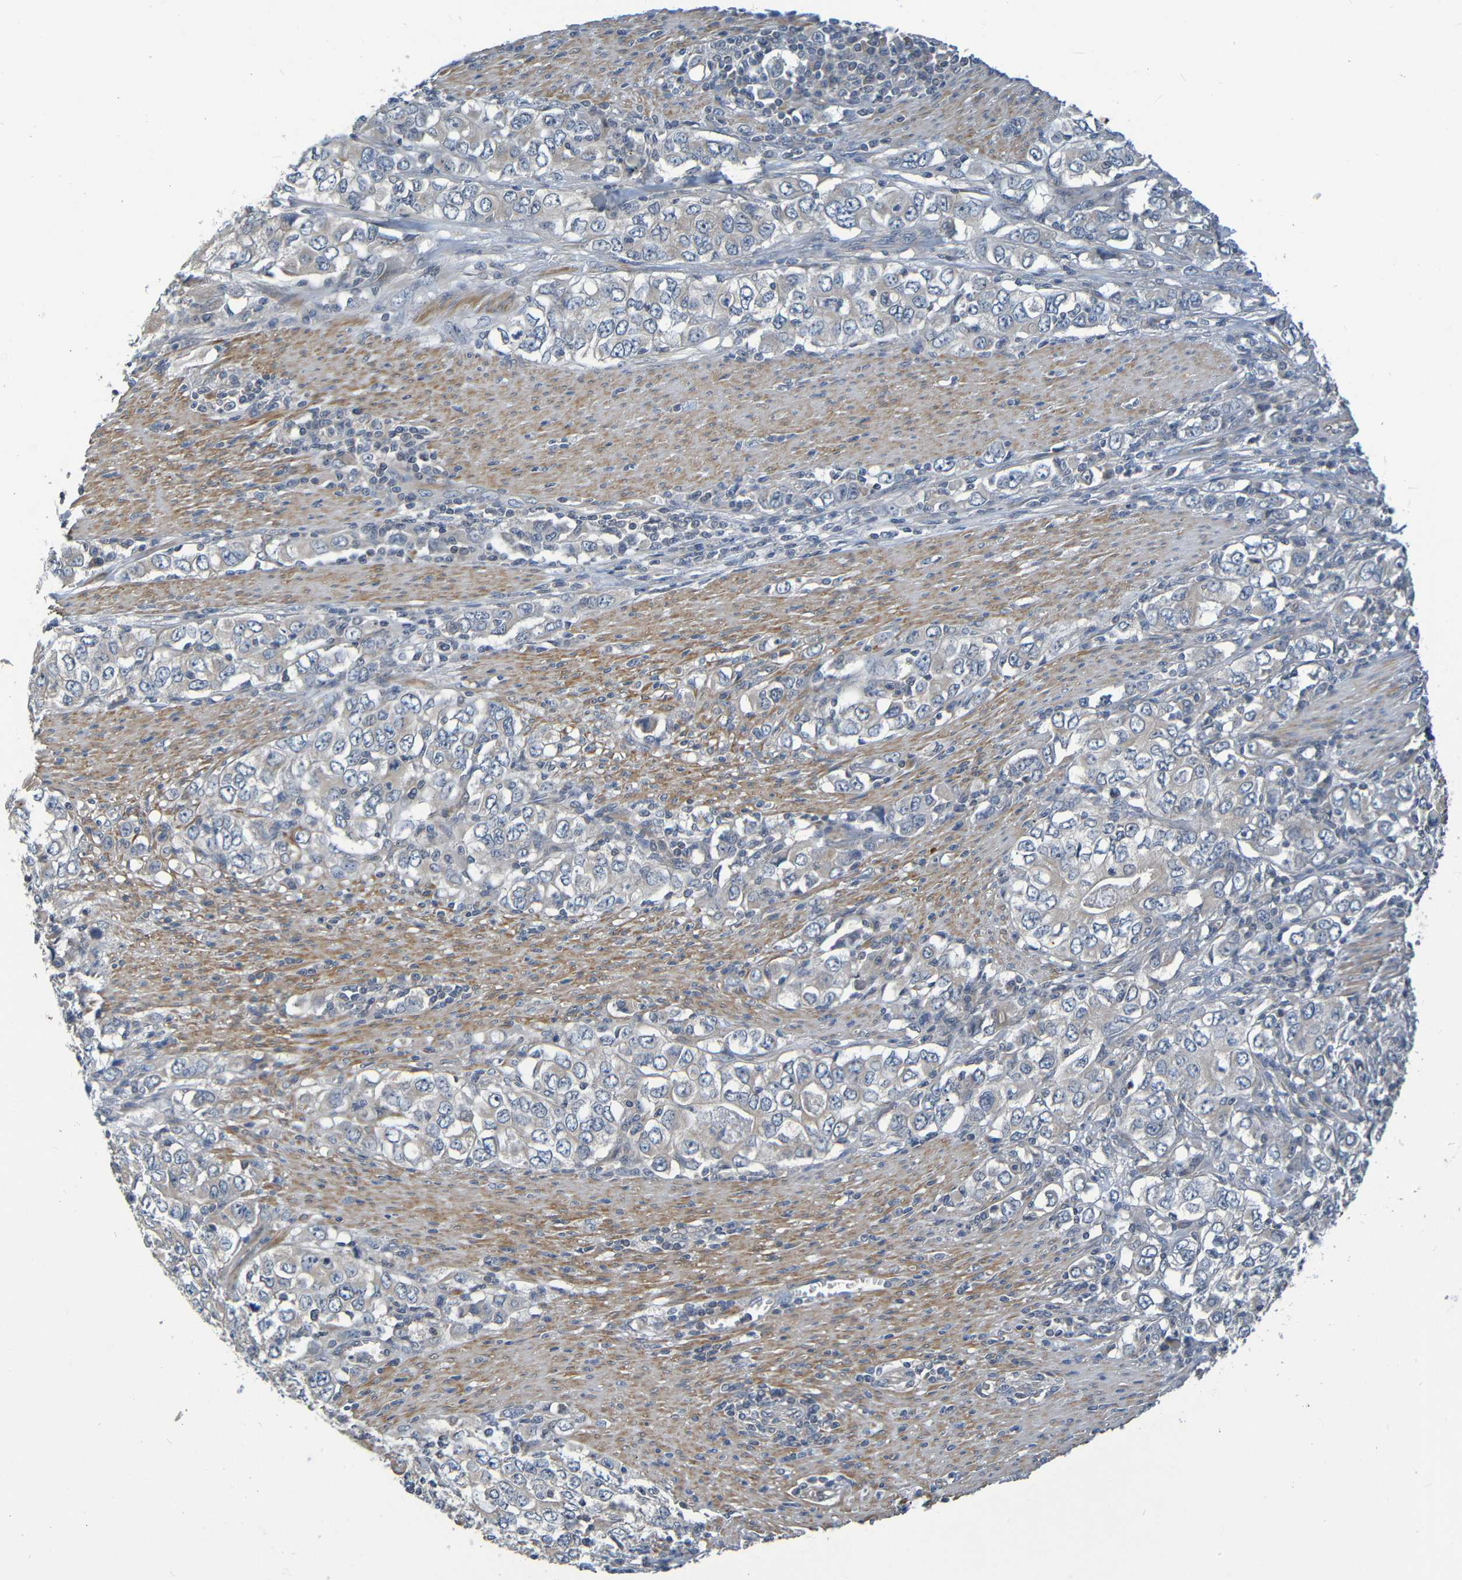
{"staining": {"intensity": "weak", "quantity": "<25%", "location": "cytoplasmic/membranous"}, "tissue": "stomach cancer", "cell_type": "Tumor cells", "image_type": "cancer", "snomed": [{"axis": "morphology", "description": "Adenocarcinoma, NOS"}, {"axis": "topography", "description": "Stomach, lower"}], "caption": "A high-resolution image shows IHC staining of stomach cancer (adenocarcinoma), which demonstrates no significant expression in tumor cells.", "gene": "CYP4F2", "patient": {"sex": "female", "age": 72}}